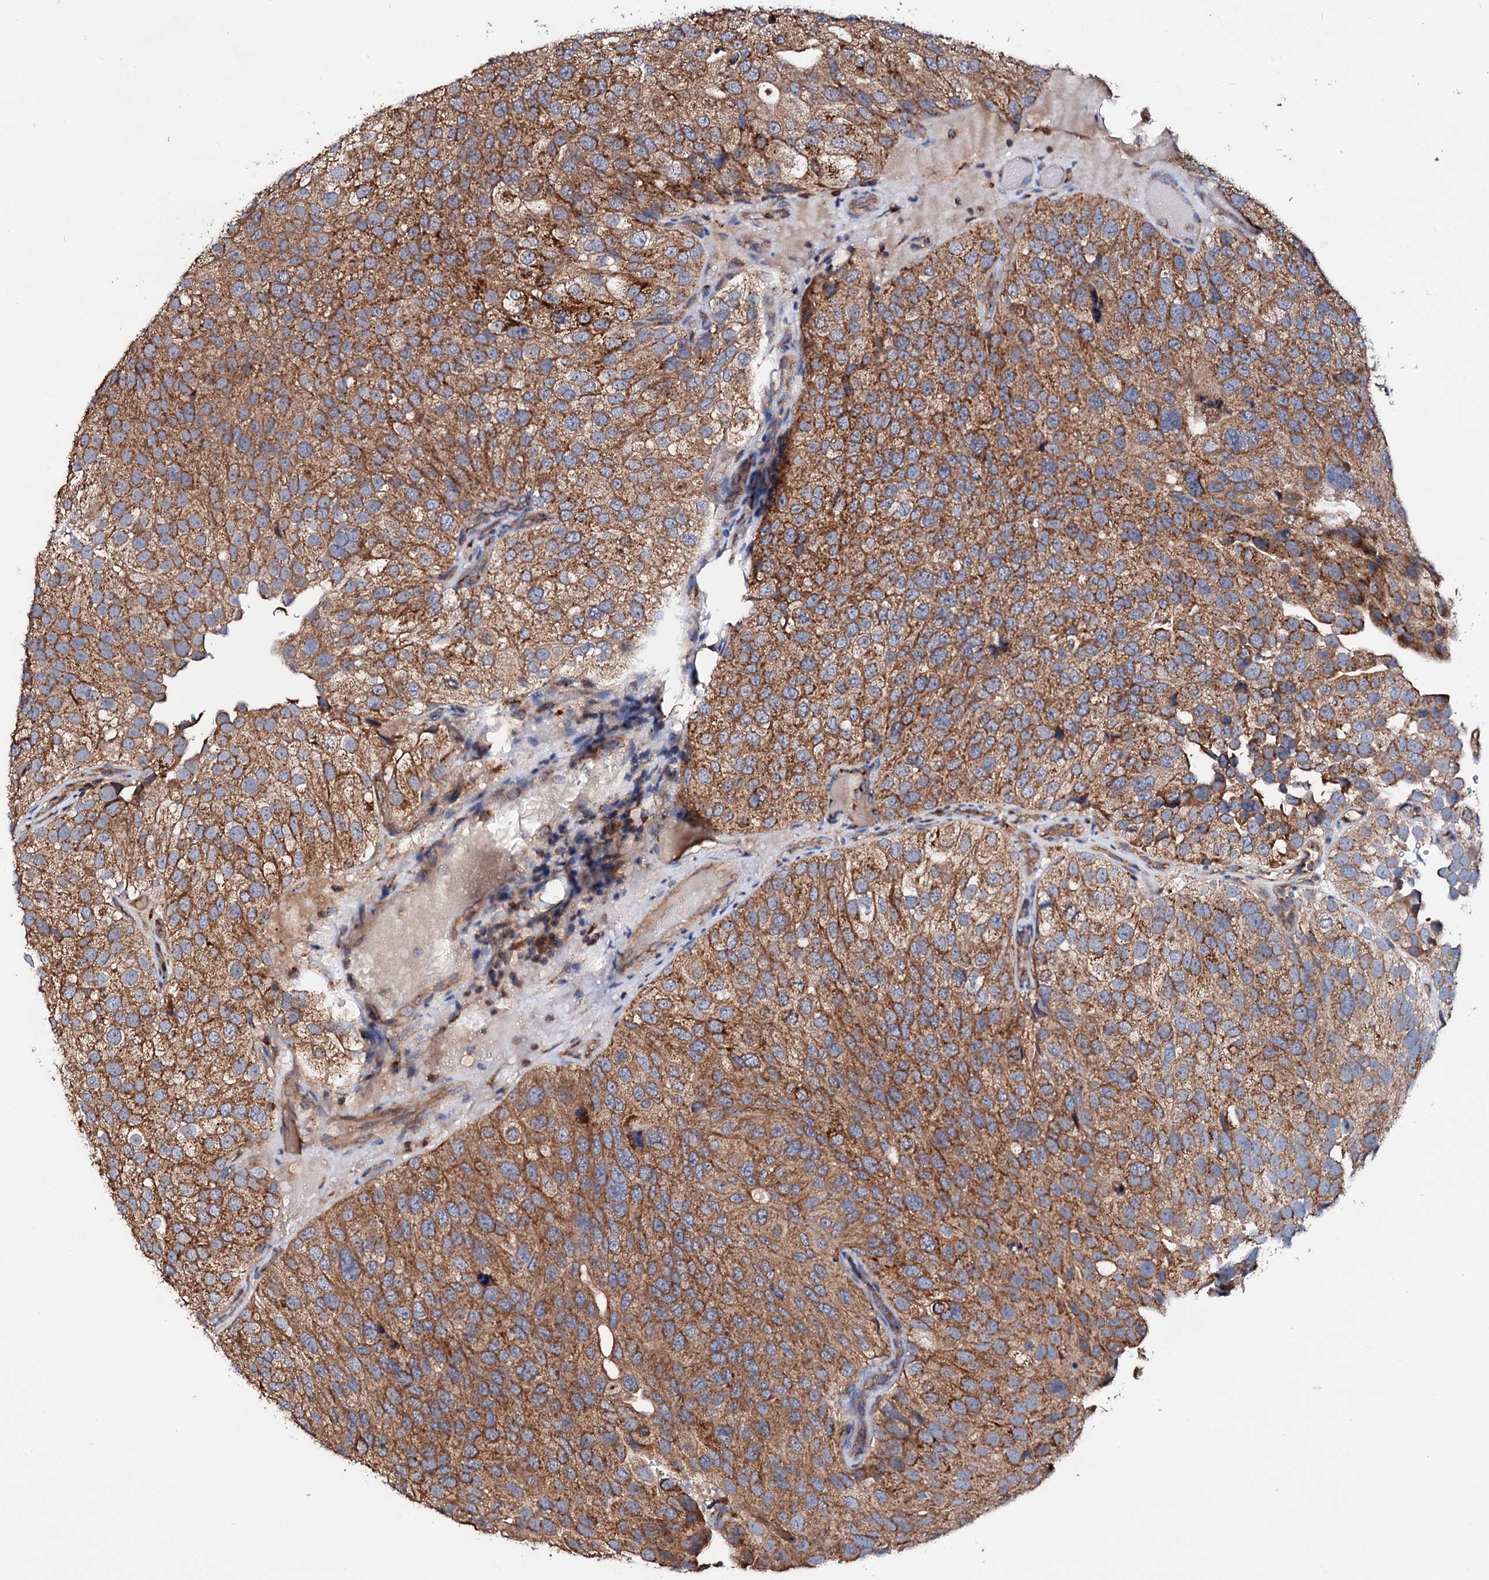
{"staining": {"intensity": "moderate", "quantity": ">75%", "location": "cytoplasmic/membranous"}, "tissue": "urothelial cancer", "cell_type": "Tumor cells", "image_type": "cancer", "snomed": [{"axis": "morphology", "description": "Urothelial carcinoma, Low grade"}, {"axis": "topography", "description": "Urinary bladder"}], "caption": "The micrograph reveals immunohistochemical staining of urothelial carcinoma (low-grade). There is moderate cytoplasmic/membranous positivity is appreciated in about >75% of tumor cells.", "gene": "ST3GAL1", "patient": {"sex": "male", "age": 78}}